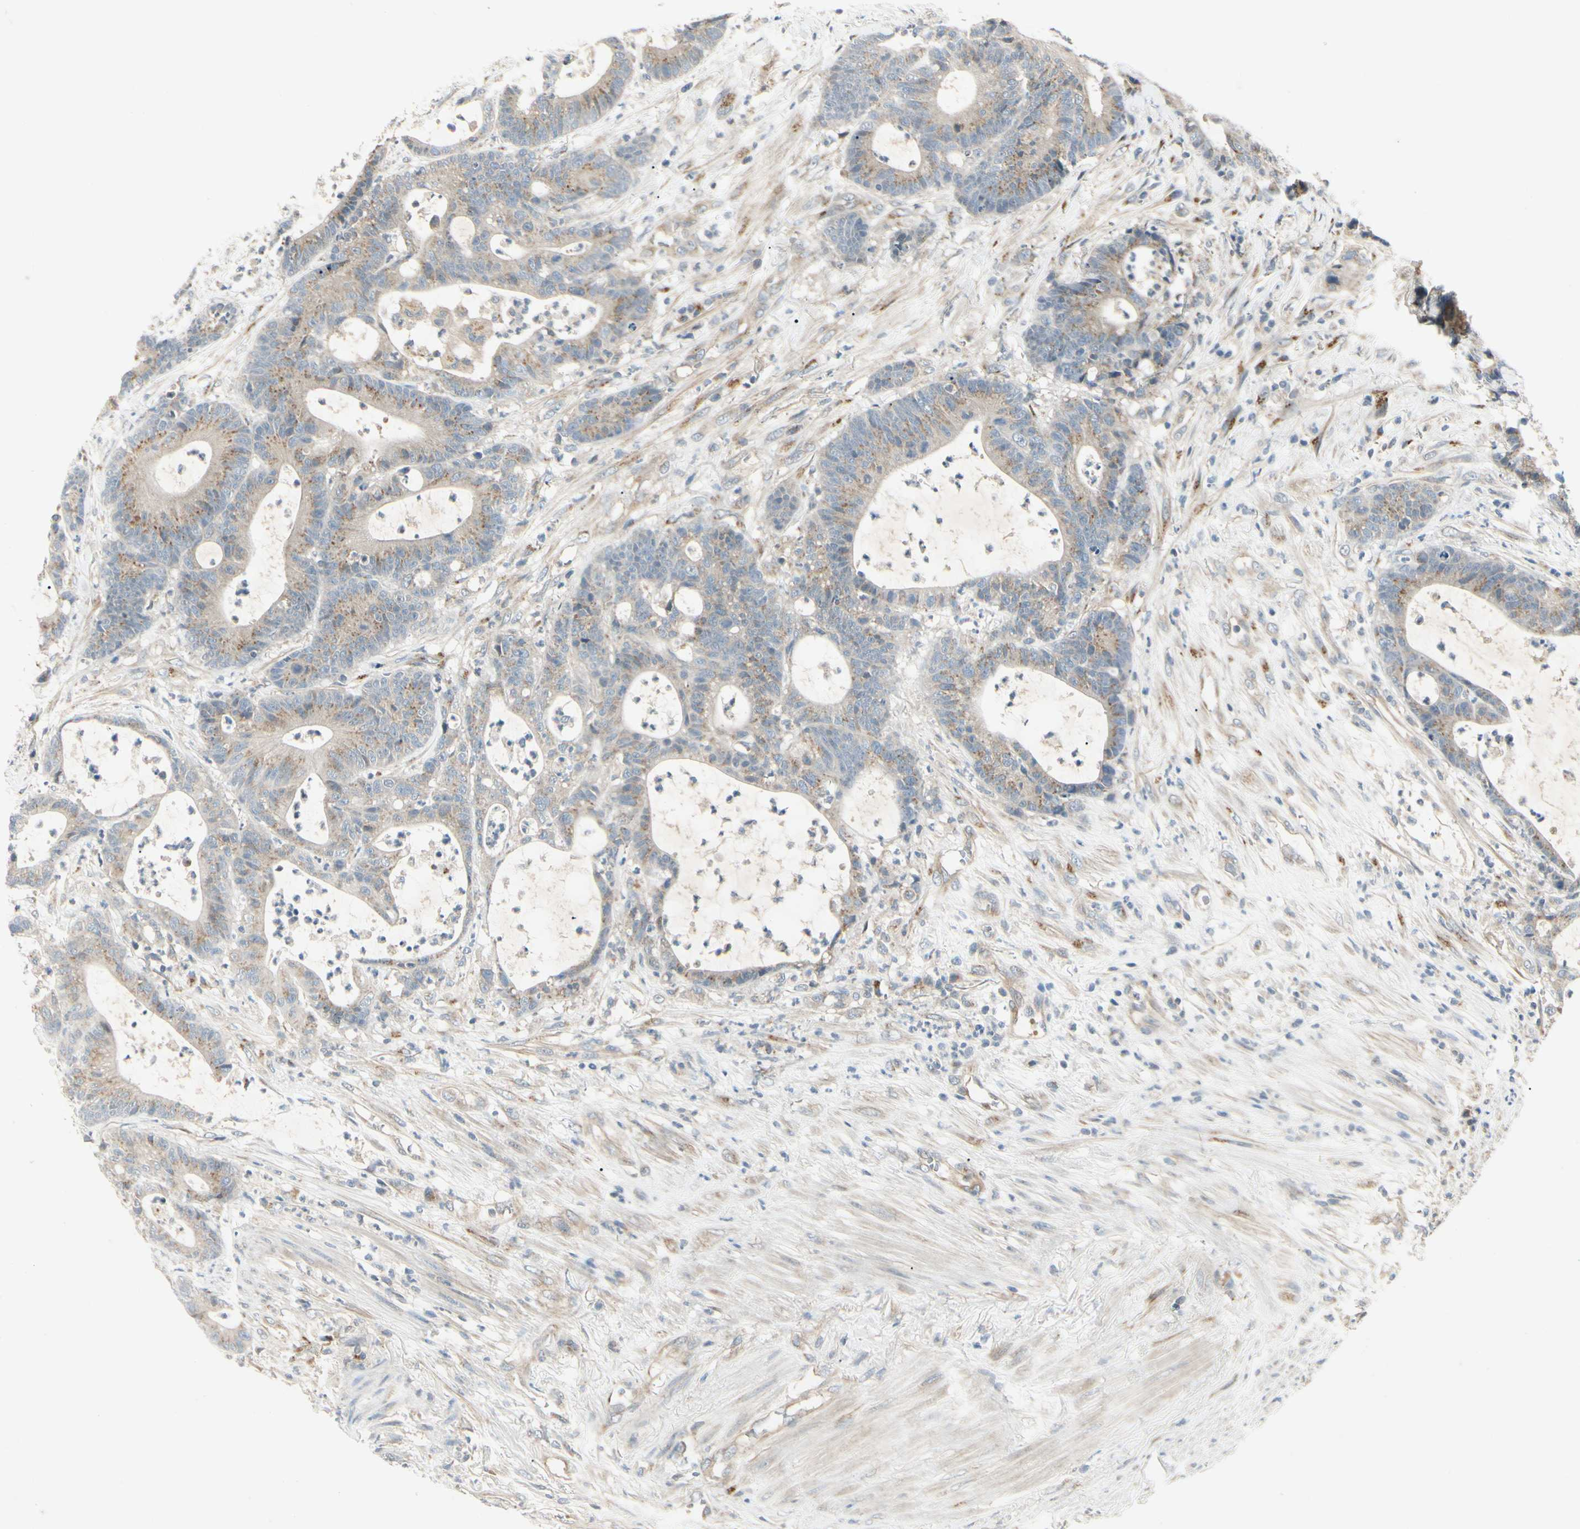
{"staining": {"intensity": "weak", "quantity": ">75%", "location": "cytoplasmic/membranous"}, "tissue": "colorectal cancer", "cell_type": "Tumor cells", "image_type": "cancer", "snomed": [{"axis": "morphology", "description": "Adenocarcinoma, NOS"}, {"axis": "topography", "description": "Colon"}], "caption": "Adenocarcinoma (colorectal) tissue displays weak cytoplasmic/membranous expression in approximately >75% of tumor cells, visualized by immunohistochemistry.", "gene": "ABCA3", "patient": {"sex": "female", "age": 84}}